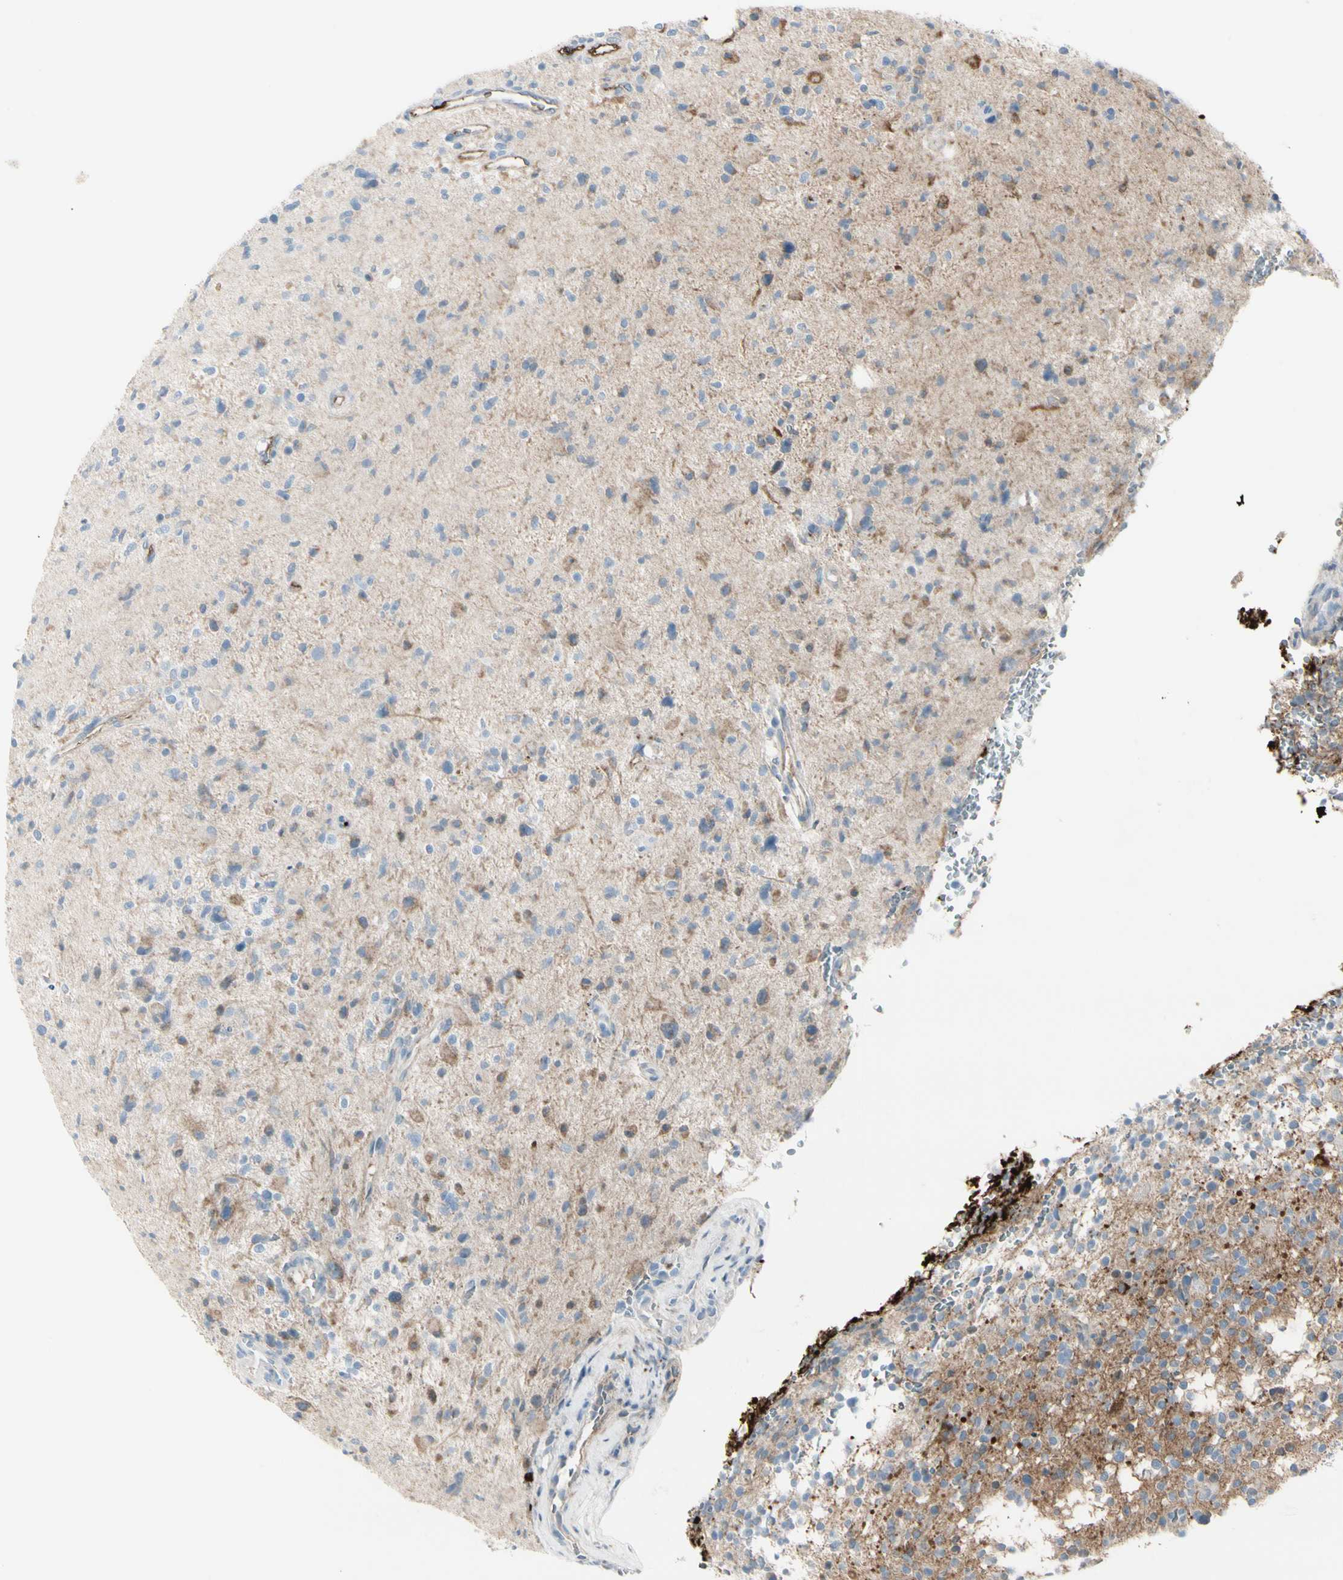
{"staining": {"intensity": "negative", "quantity": "none", "location": "none"}, "tissue": "glioma", "cell_type": "Tumor cells", "image_type": "cancer", "snomed": [{"axis": "morphology", "description": "Glioma, malignant, High grade"}, {"axis": "topography", "description": "Brain"}], "caption": "Tumor cells are negative for brown protein staining in glioma. The staining is performed using DAB (3,3'-diaminobenzidine) brown chromogen with nuclei counter-stained in using hematoxylin.", "gene": "IGHG1", "patient": {"sex": "male", "age": 48}}